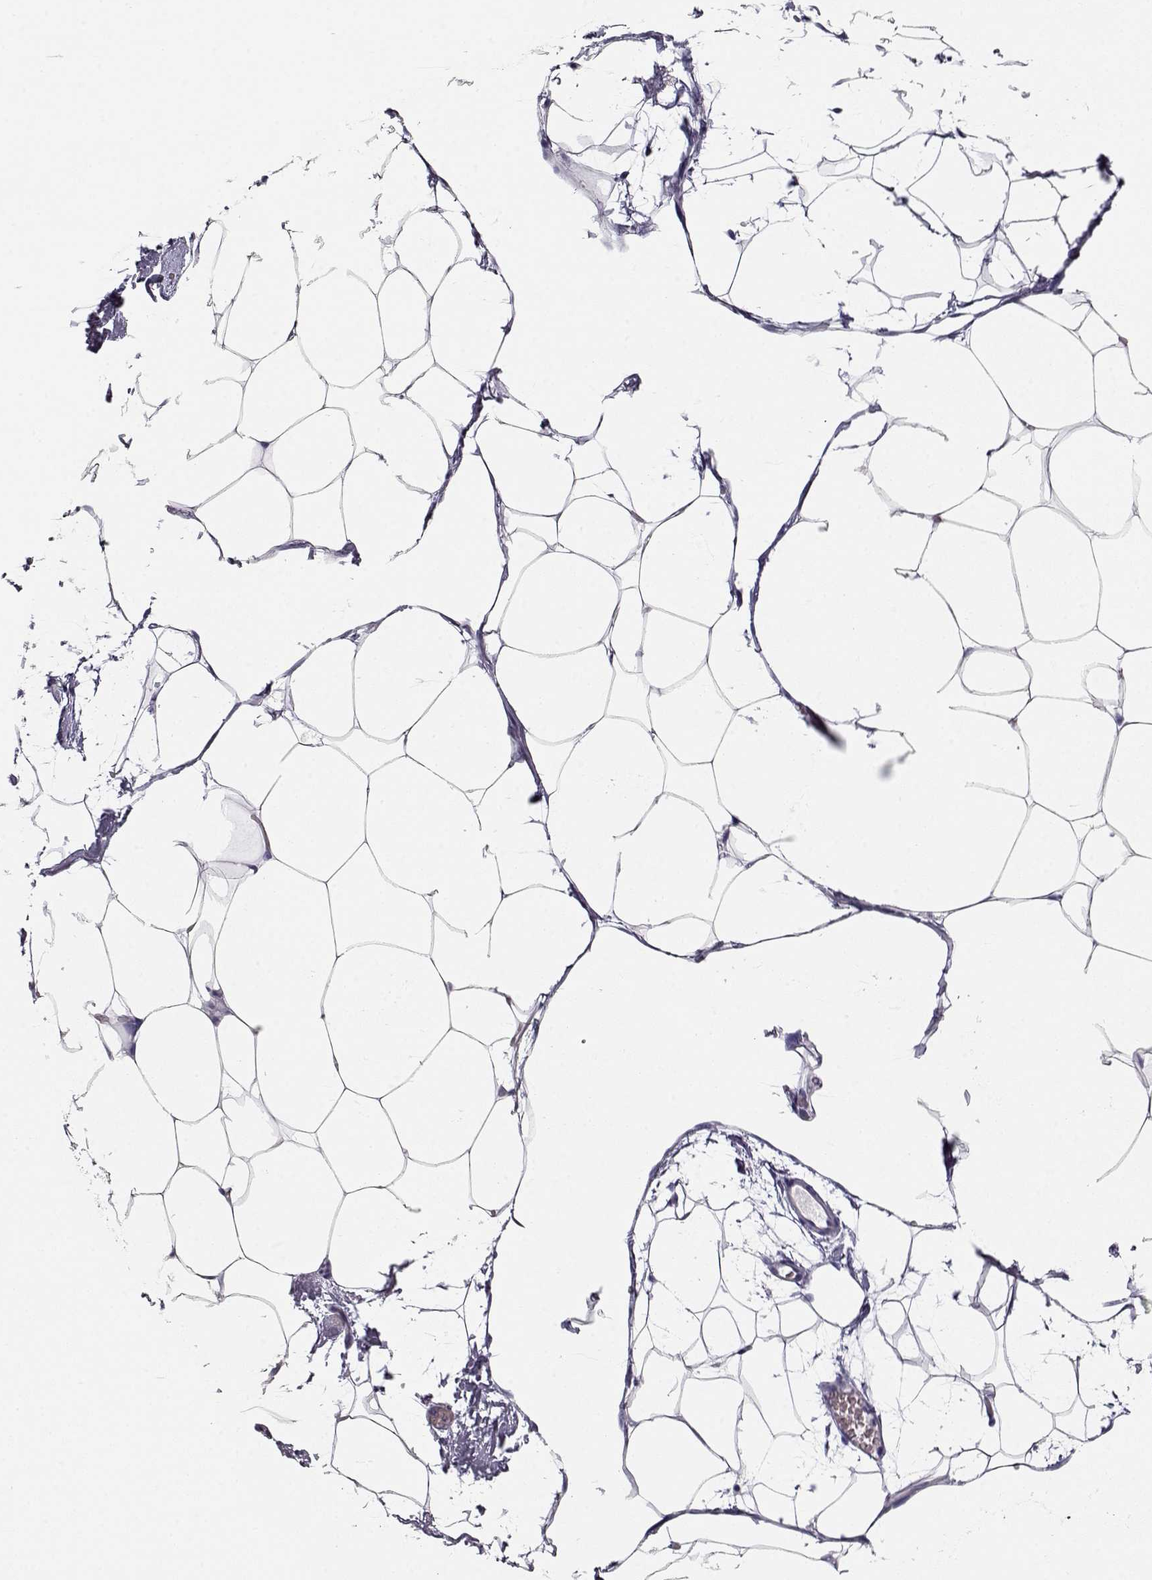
{"staining": {"intensity": "negative", "quantity": "none", "location": "none"}, "tissue": "adipose tissue", "cell_type": "Adipocytes", "image_type": "normal", "snomed": [{"axis": "morphology", "description": "Normal tissue, NOS"}, {"axis": "topography", "description": "Adipose tissue"}], "caption": "Micrograph shows no significant protein staining in adipocytes of normal adipose tissue. Nuclei are stained in blue.", "gene": "MAGEC1", "patient": {"sex": "male", "age": 57}}